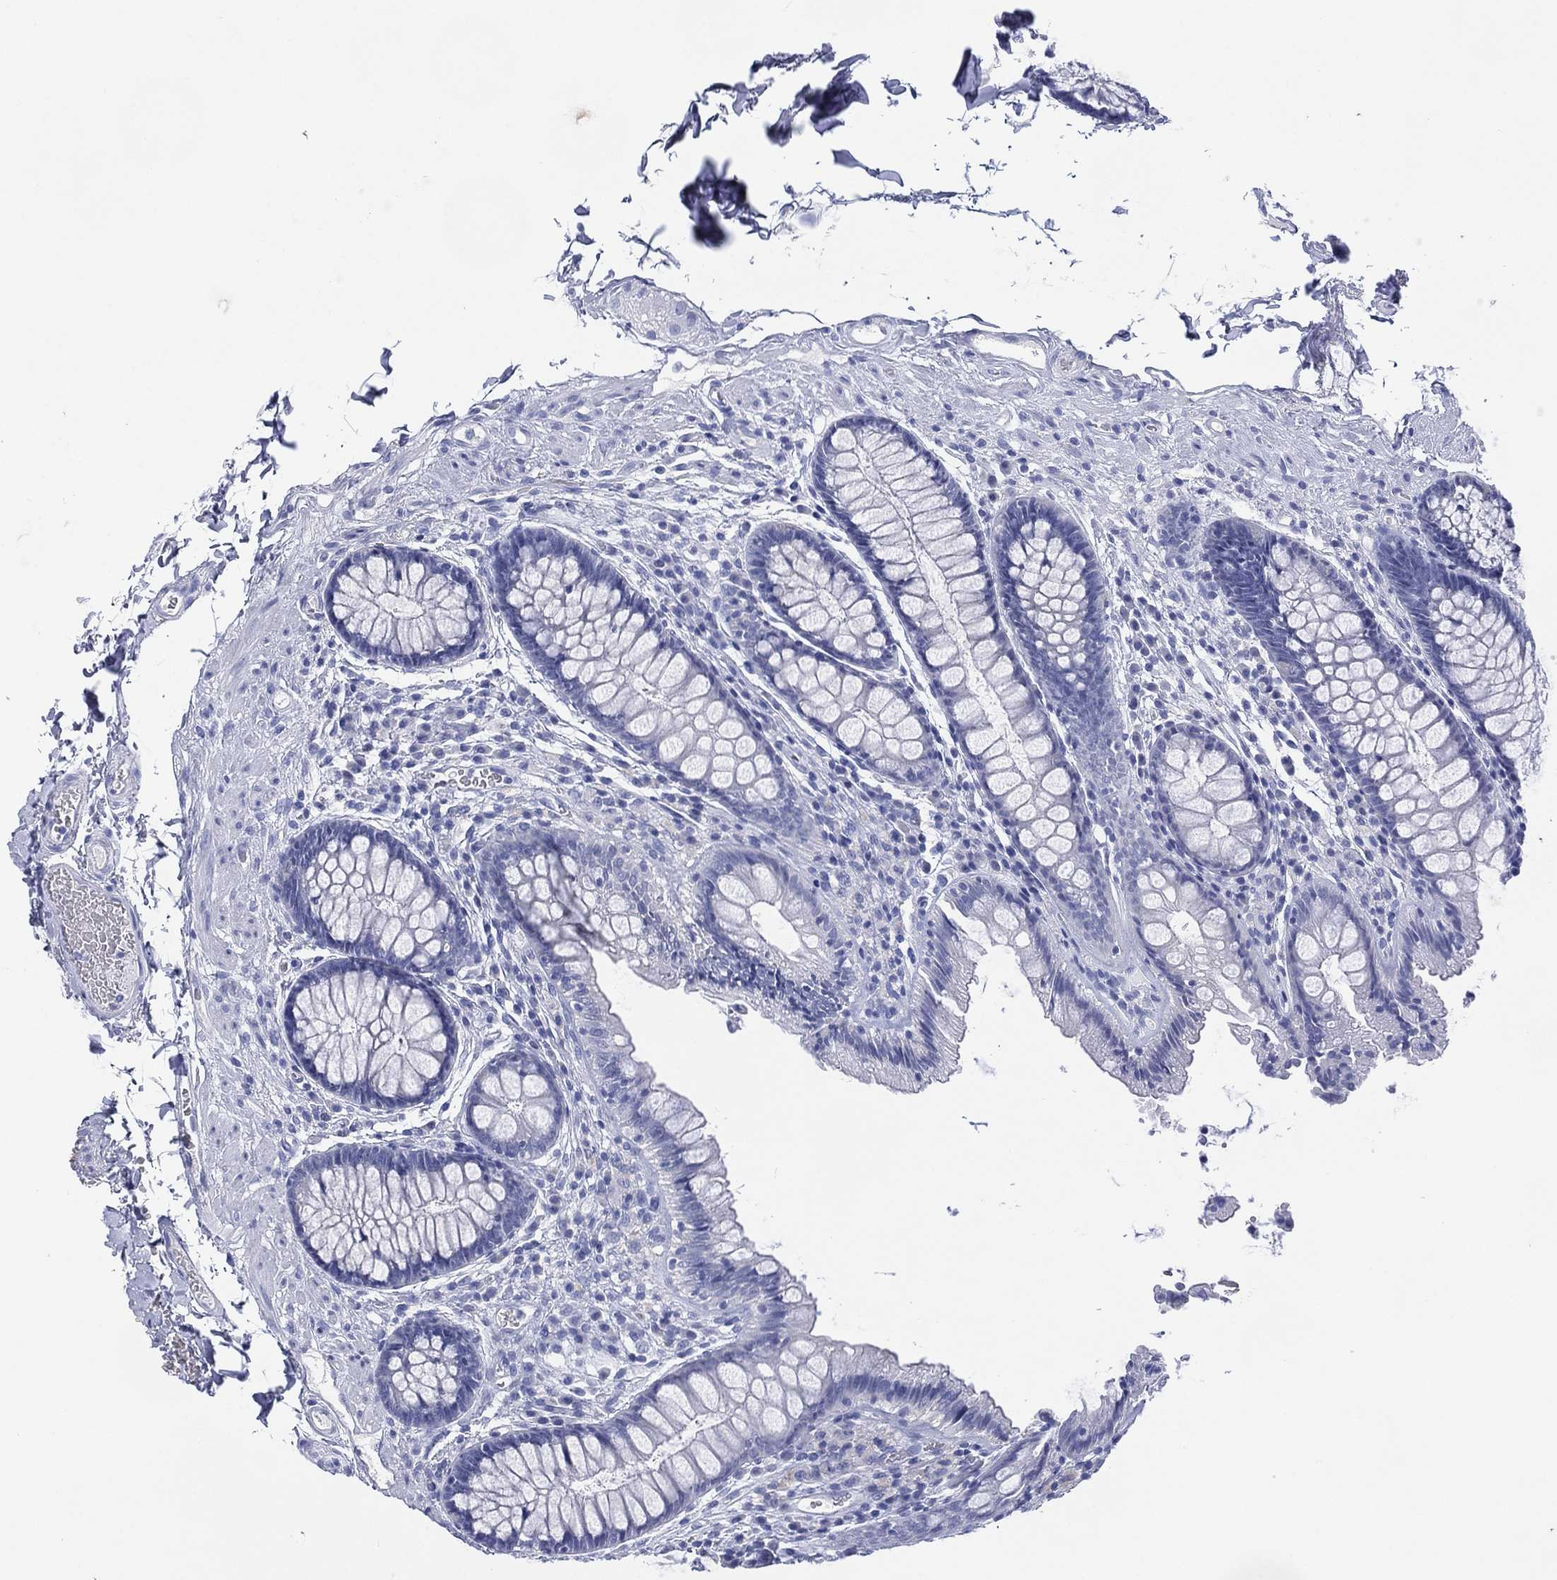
{"staining": {"intensity": "negative", "quantity": "none", "location": "none"}, "tissue": "colon", "cell_type": "Endothelial cells", "image_type": "normal", "snomed": [{"axis": "morphology", "description": "Normal tissue, NOS"}, {"axis": "topography", "description": "Colon"}], "caption": "Colon stained for a protein using IHC shows no positivity endothelial cells.", "gene": "DSG1", "patient": {"sex": "female", "age": 86}}